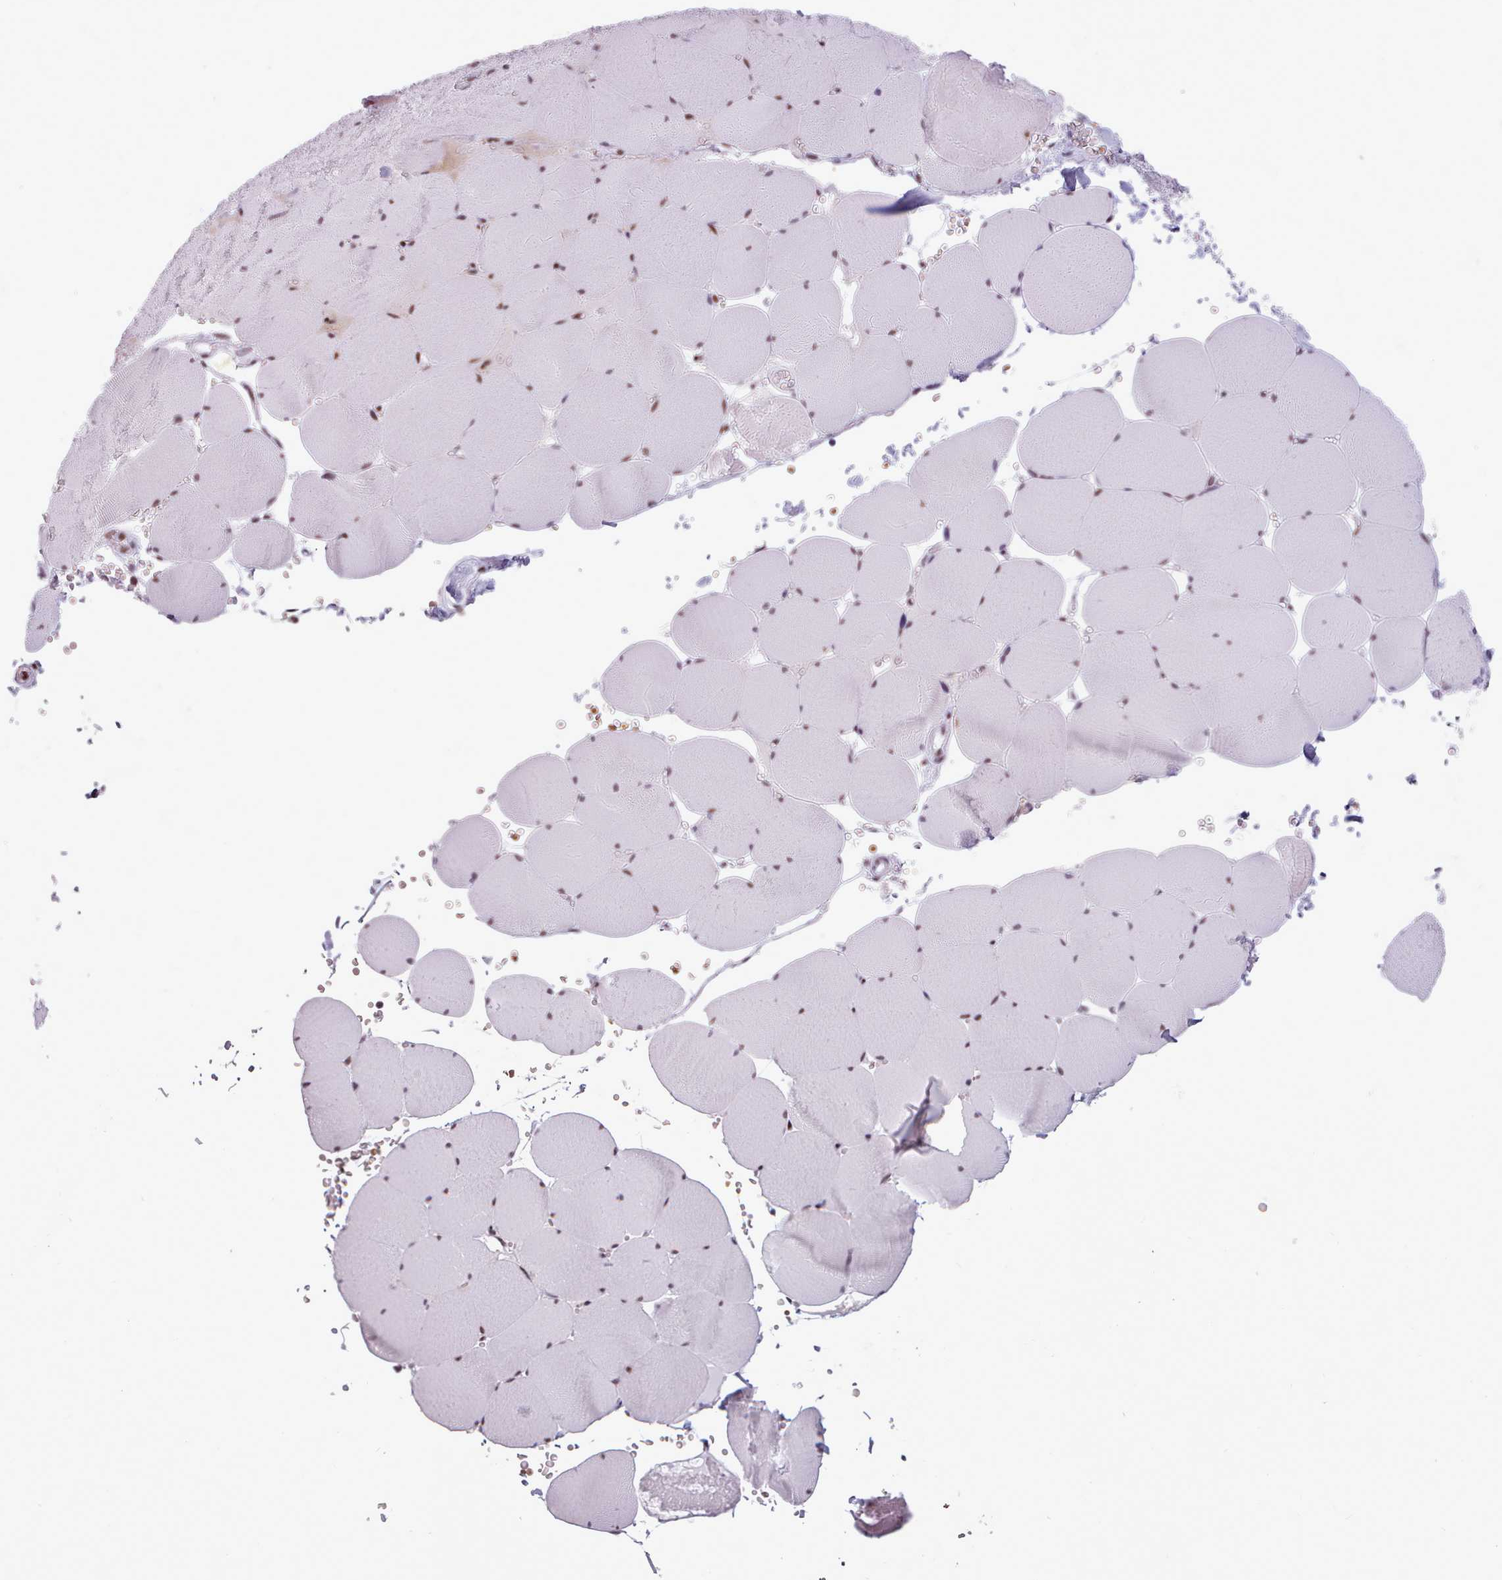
{"staining": {"intensity": "moderate", "quantity": "25%-75%", "location": "nuclear"}, "tissue": "skeletal muscle", "cell_type": "Myocytes", "image_type": "normal", "snomed": [{"axis": "morphology", "description": "Normal tissue, NOS"}, {"axis": "topography", "description": "Skeletal muscle"}, {"axis": "topography", "description": "Head-Neck"}], "caption": "Myocytes reveal moderate nuclear positivity in about 25%-75% of cells in normal skeletal muscle.", "gene": "SRSF4", "patient": {"sex": "male", "age": 66}}